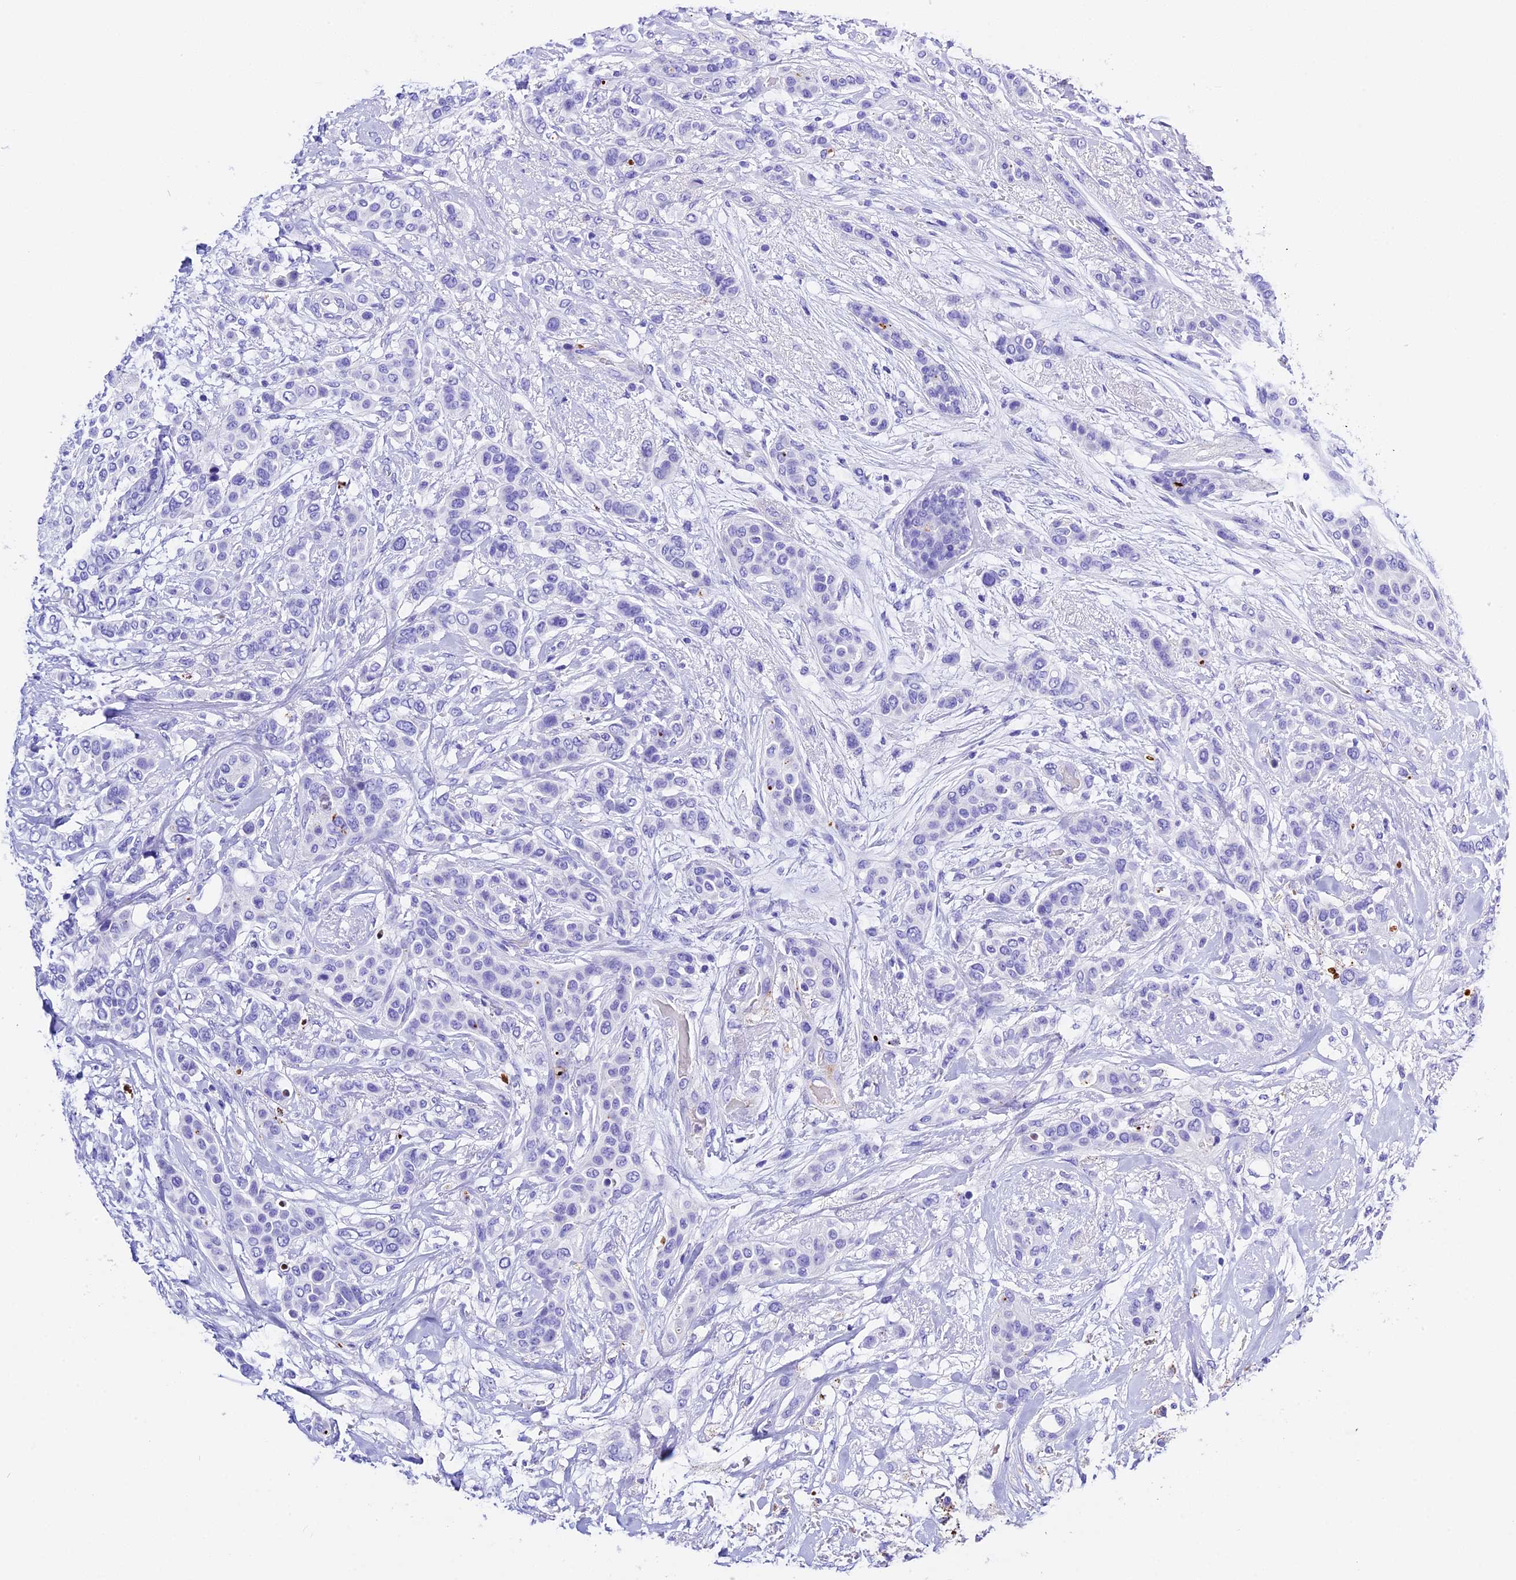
{"staining": {"intensity": "negative", "quantity": "none", "location": "none"}, "tissue": "breast cancer", "cell_type": "Tumor cells", "image_type": "cancer", "snomed": [{"axis": "morphology", "description": "Lobular carcinoma"}, {"axis": "topography", "description": "Breast"}], "caption": "This photomicrograph is of breast lobular carcinoma stained with immunohistochemistry (IHC) to label a protein in brown with the nuclei are counter-stained blue. There is no staining in tumor cells. (DAB (3,3'-diaminobenzidine) immunohistochemistry with hematoxylin counter stain).", "gene": "PSG11", "patient": {"sex": "female", "age": 51}}